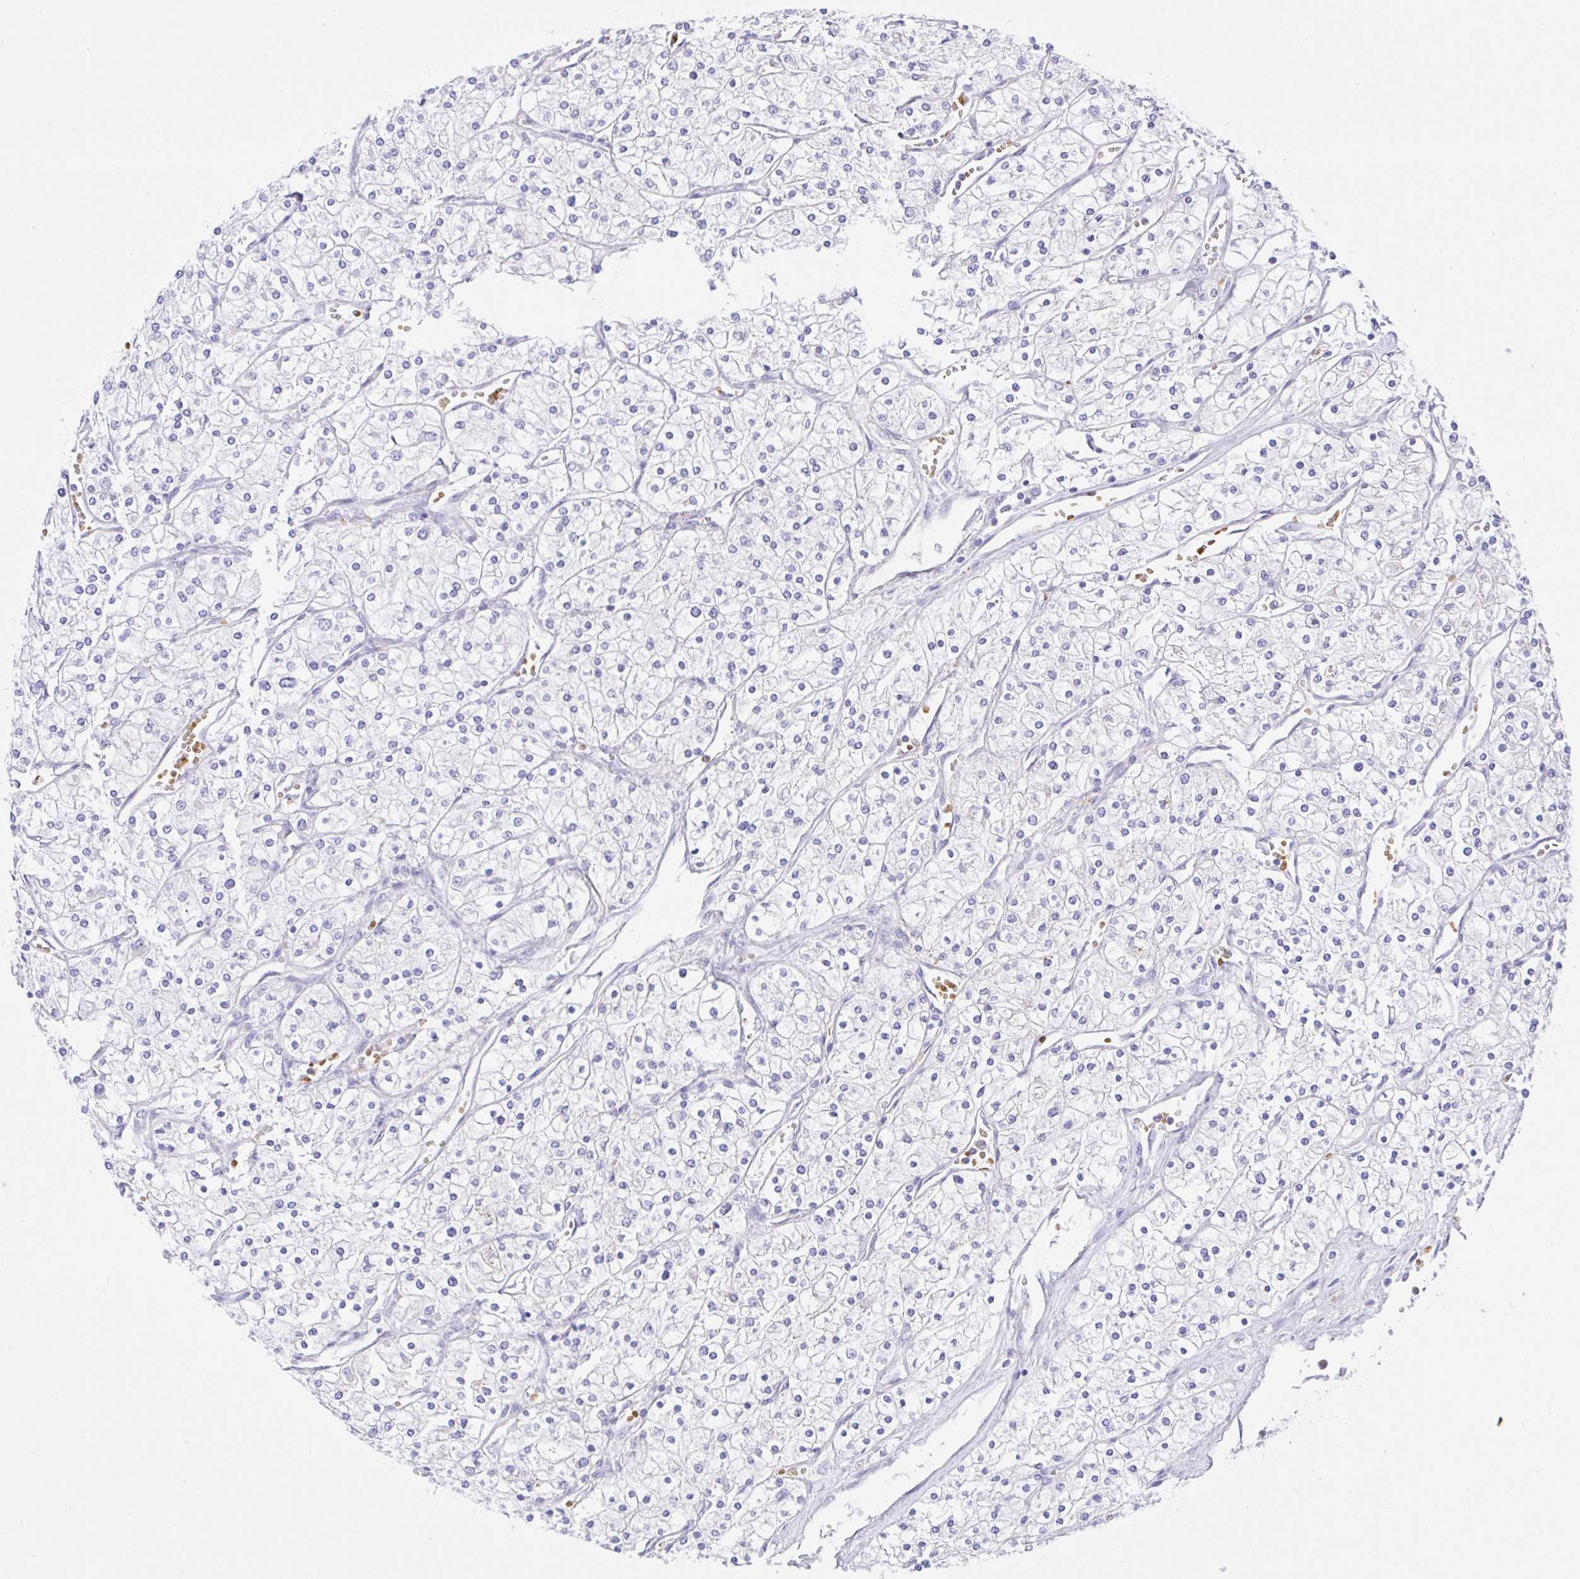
{"staining": {"intensity": "negative", "quantity": "none", "location": "none"}, "tissue": "renal cancer", "cell_type": "Tumor cells", "image_type": "cancer", "snomed": [{"axis": "morphology", "description": "Adenocarcinoma, NOS"}, {"axis": "topography", "description": "Kidney"}], "caption": "Renal cancer was stained to show a protein in brown. There is no significant positivity in tumor cells.", "gene": "ZNF221", "patient": {"sex": "male", "age": 80}}